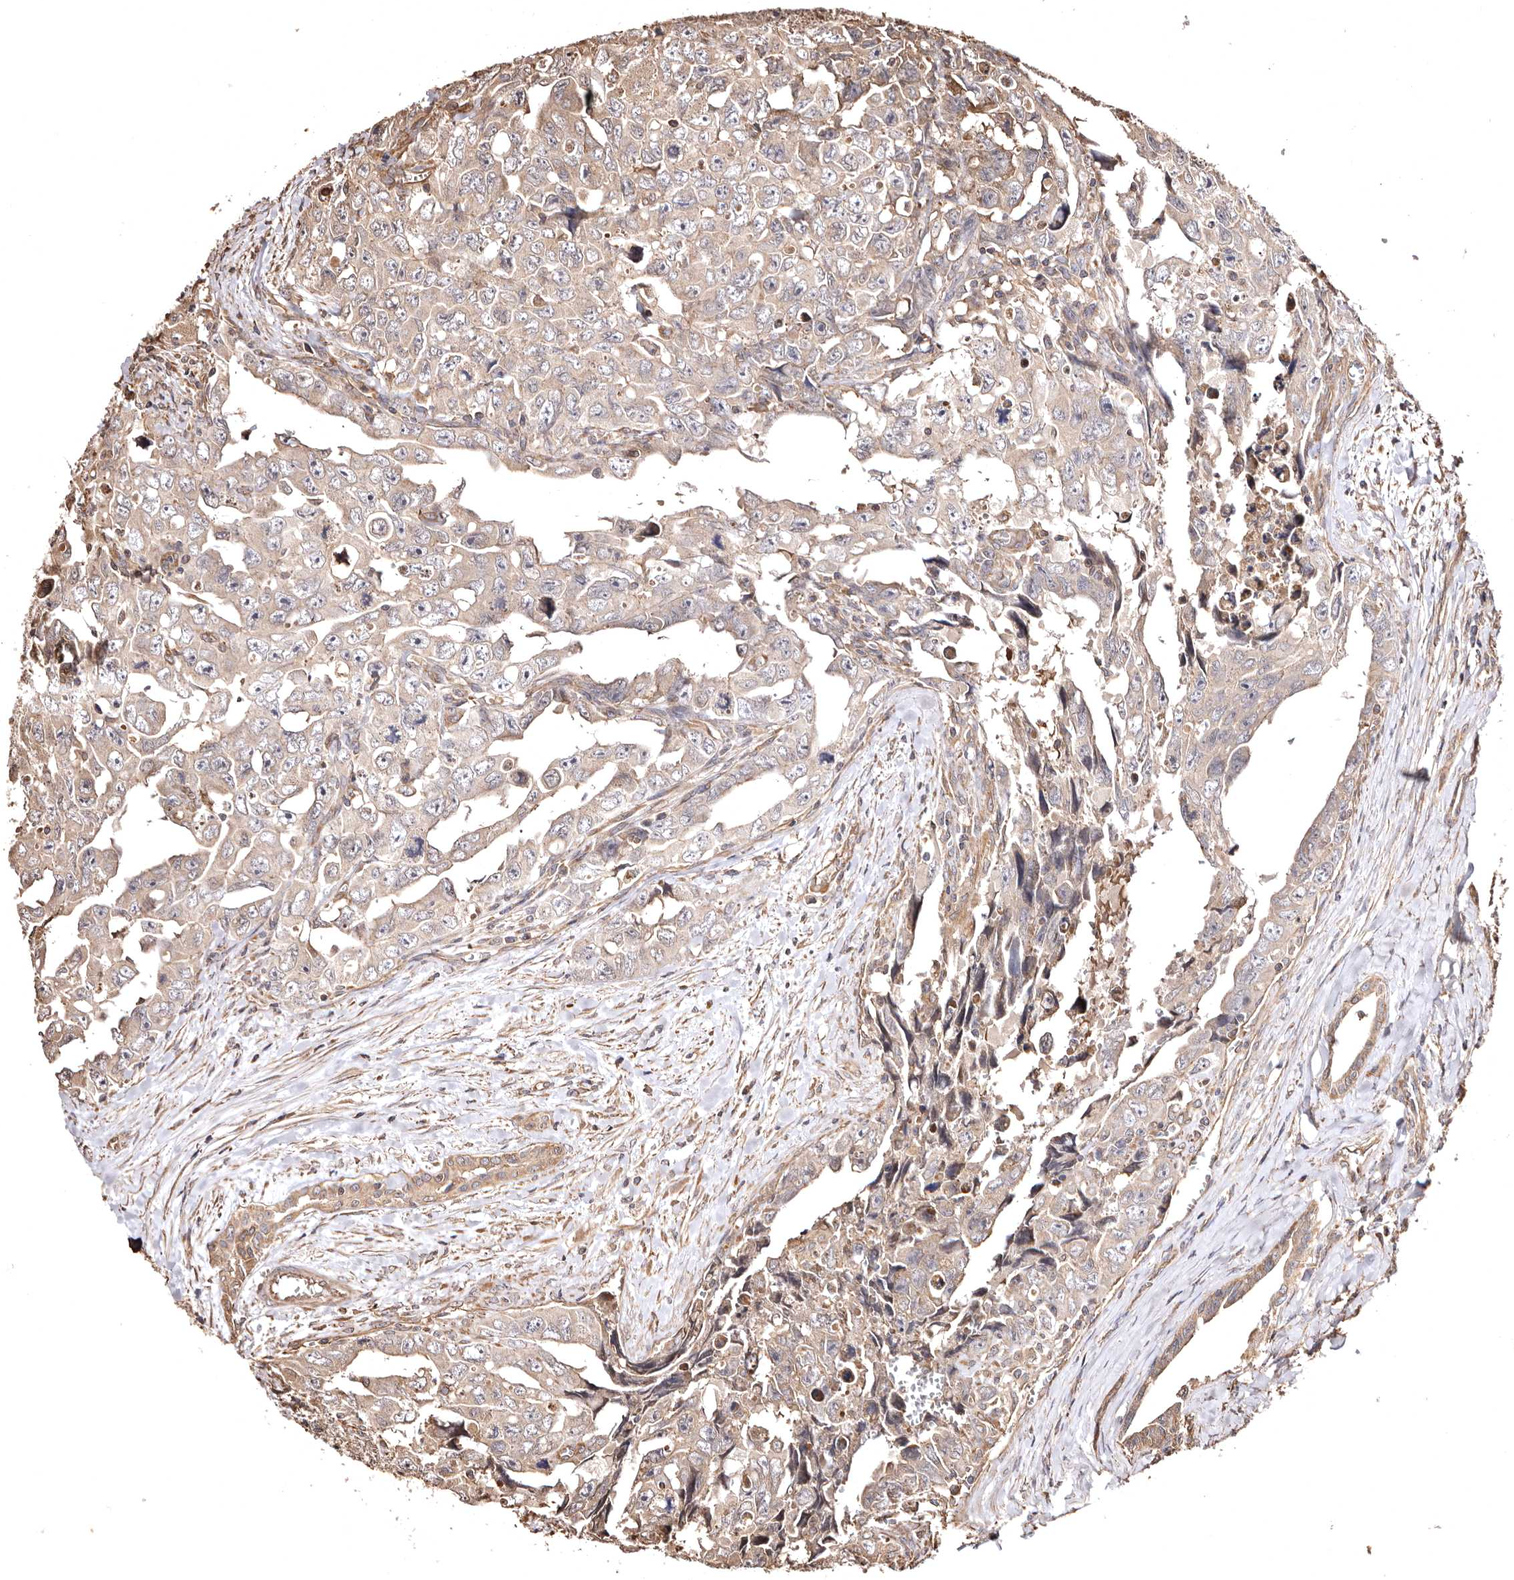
{"staining": {"intensity": "weak", "quantity": ">75%", "location": "cytoplasmic/membranous"}, "tissue": "testis cancer", "cell_type": "Tumor cells", "image_type": "cancer", "snomed": [{"axis": "morphology", "description": "Carcinoma, Embryonal, NOS"}, {"axis": "topography", "description": "Testis"}], "caption": "A high-resolution micrograph shows immunohistochemistry staining of testis cancer (embryonal carcinoma), which displays weak cytoplasmic/membranous expression in about >75% of tumor cells.", "gene": "MACC1", "patient": {"sex": "male", "age": 28}}